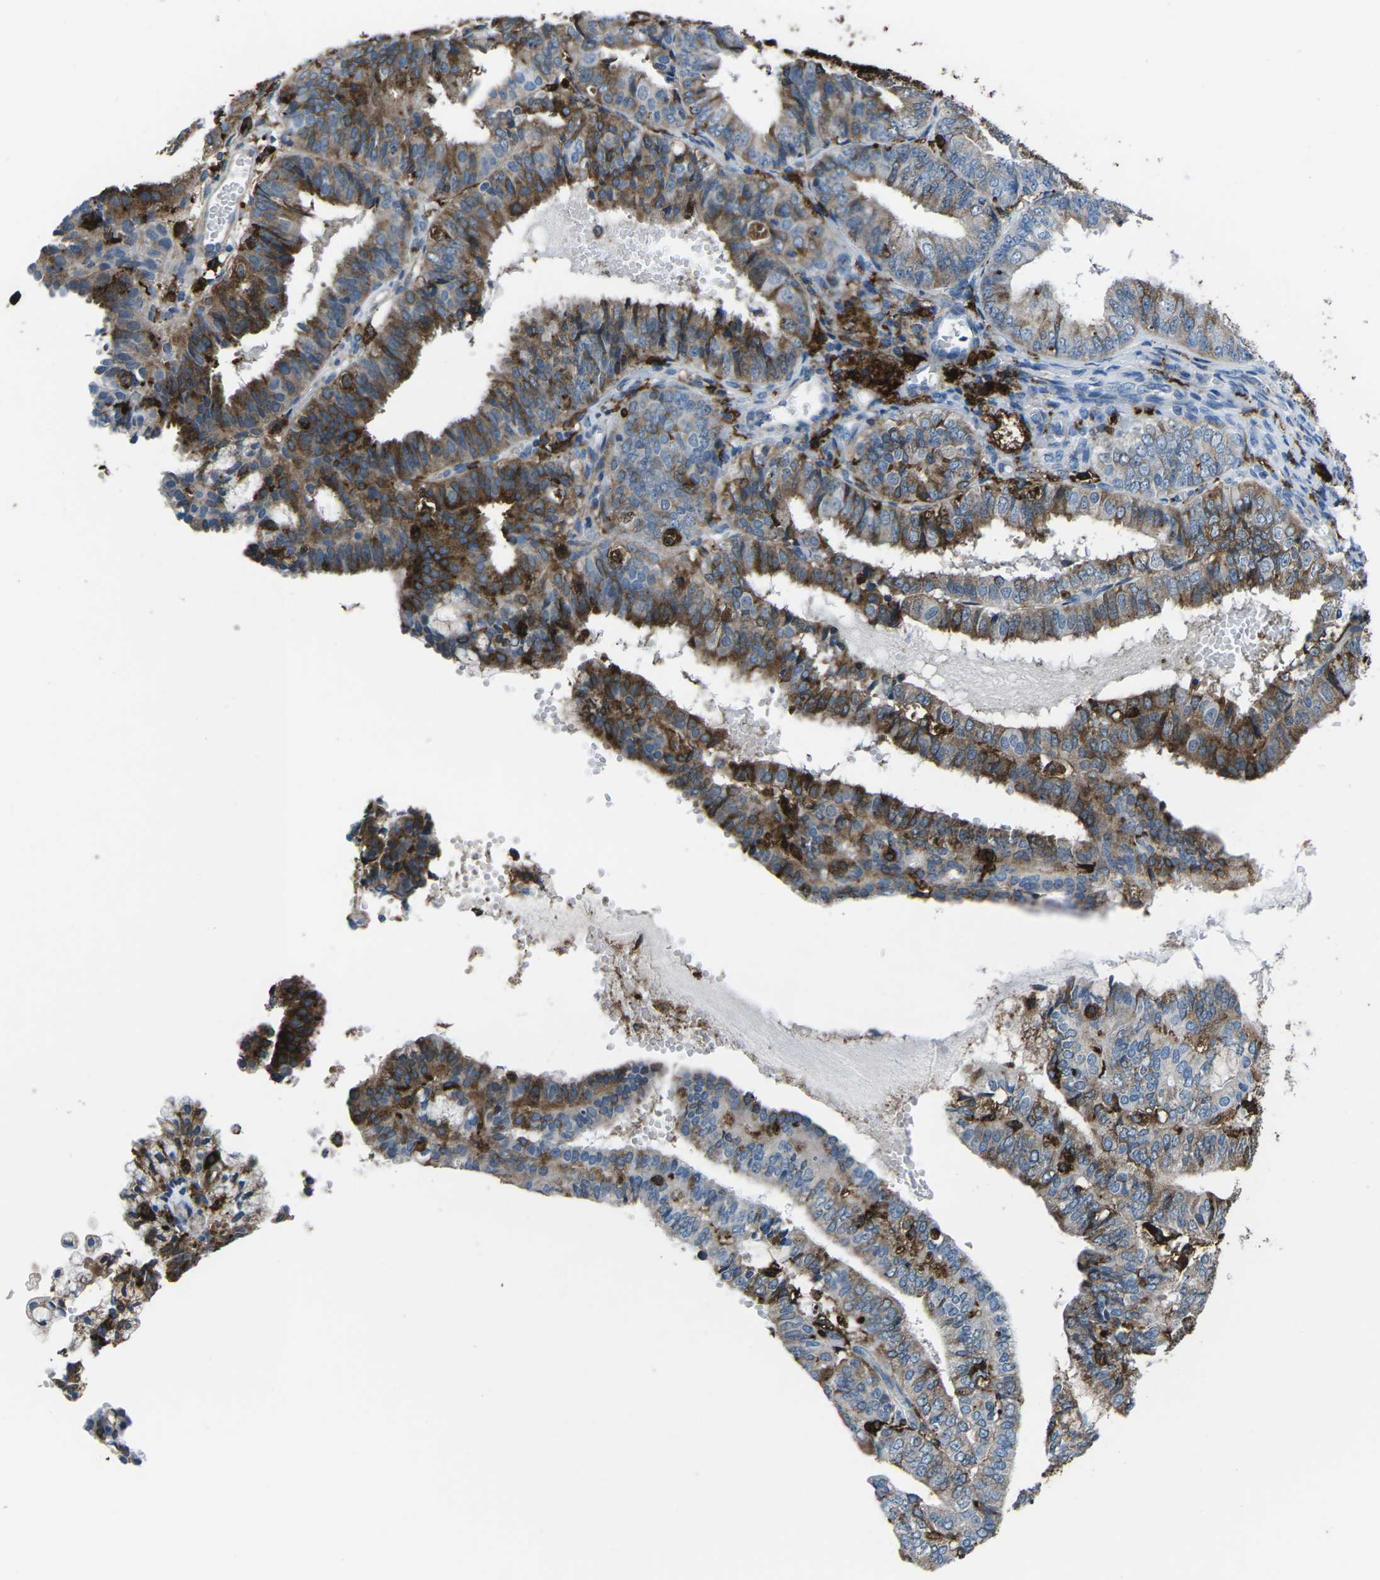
{"staining": {"intensity": "moderate", "quantity": "25%-75%", "location": "cytoplasmic/membranous"}, "tissue": "endometrial cancer", "cell_type": "Tumor cells", "image_type": "cancer", "snomed": [{"axis": "morphology", "description": "Adenocarcinoma, NOS"}, {"axis": "topography", "description": "Endometrium"}], "caption": "The immunohistochemical stain labels moderate cytoplasmic/membranous expression in tumor cells of adenocarcinoma (endometrial) tissue.", "gene": "PTPN1", "patient": {"sex": "female", "age": 63}}